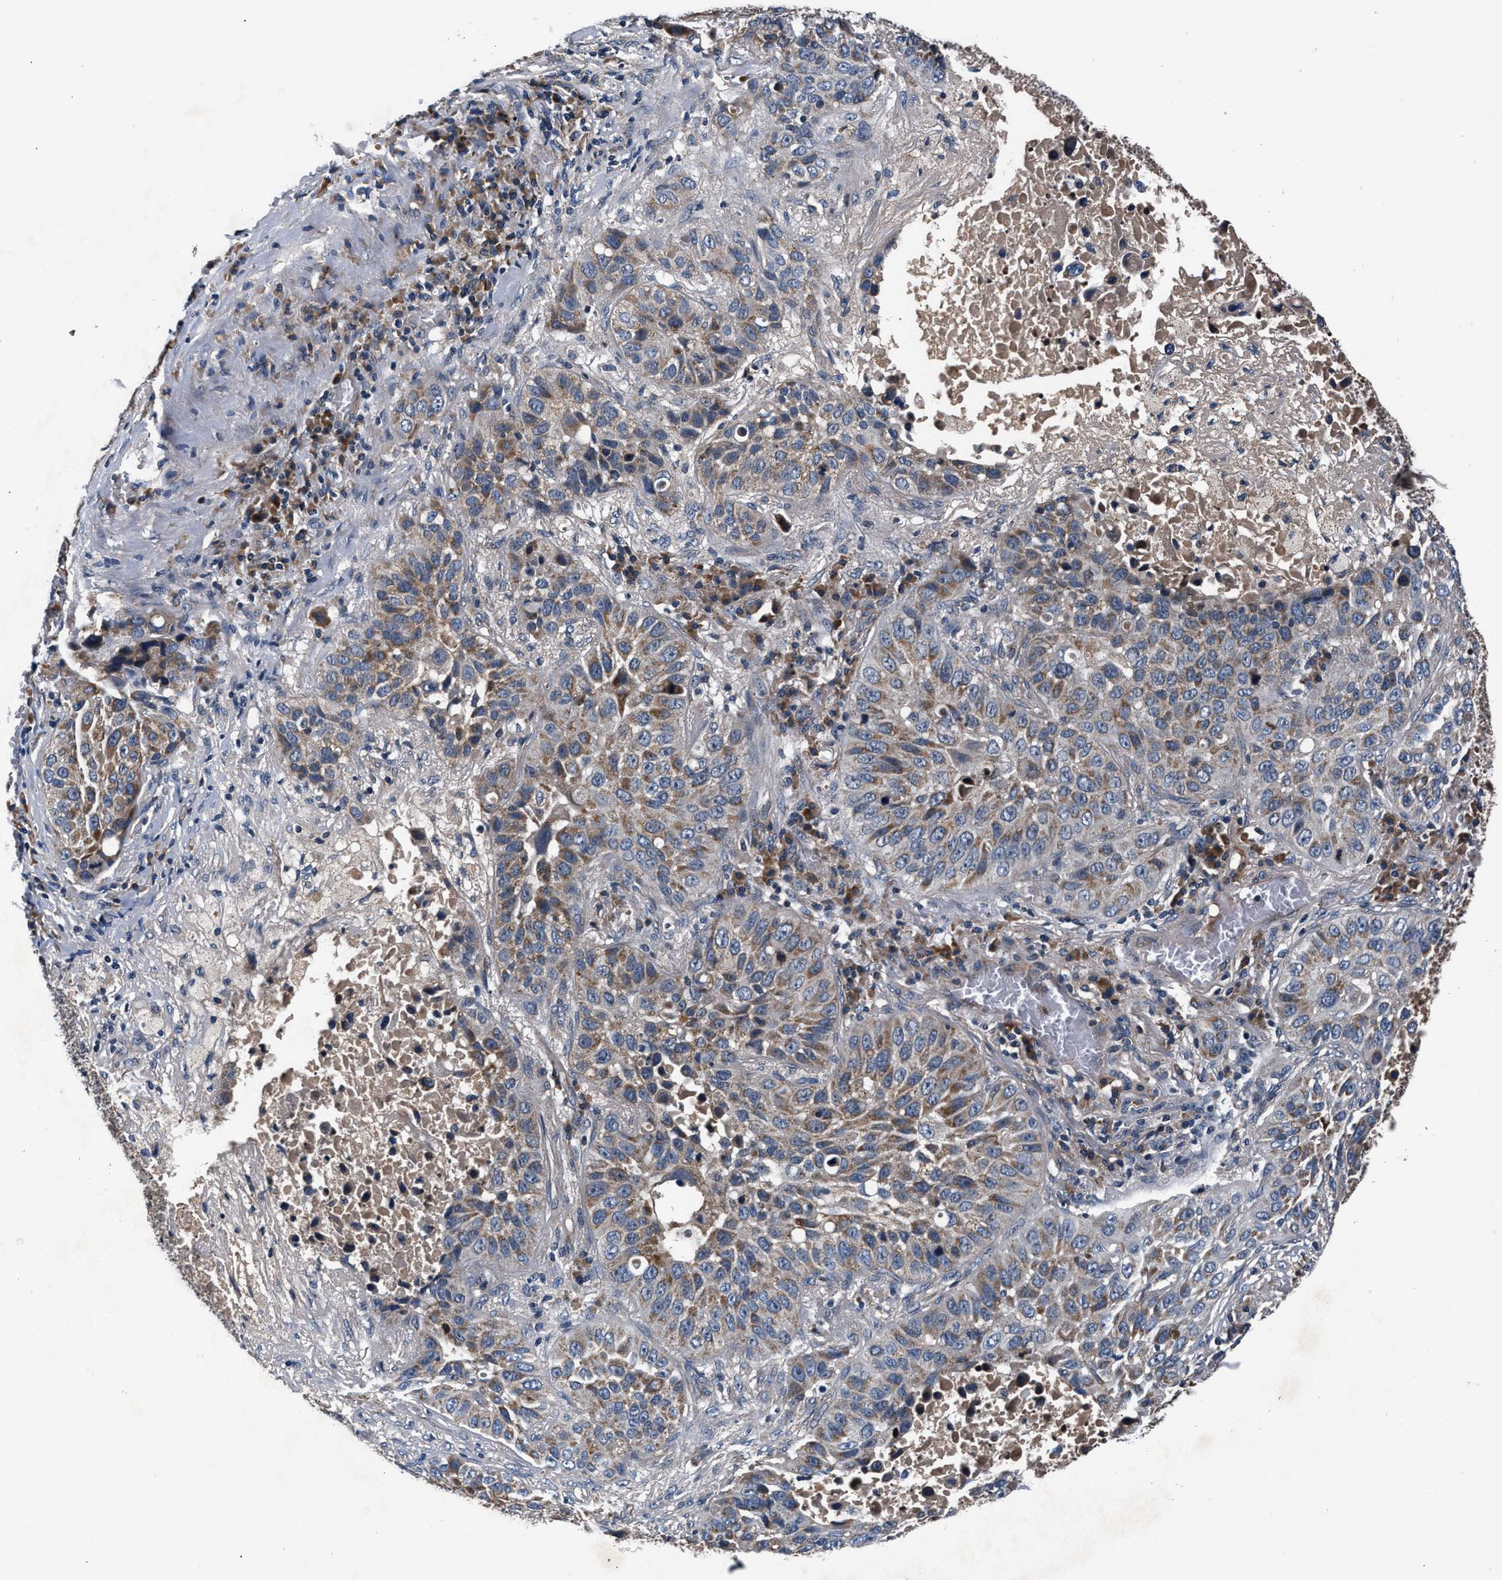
{"staining": {"intensity": "moderate", "quantity": ">75%", "location": "cytoplasmic/membranous"}, "tissue": "lung cancer", "cell_type": "Tumor cells", "image_type": "cancer", "snomed": [{"axis": "morphology", "description": "Squamous cell carcinoma, NOS"}, {"axis": "topography", "description": "Lung"}], "caption": "This micrograph displays immunohistochemistry staining of squamous cell carcinoma (lung), with medium moderate cytoplasmic/membranous staining in approximately >75% of tumor cells.", "gene": "IMMT", "patient": {"sex": "male", "age": 57}}